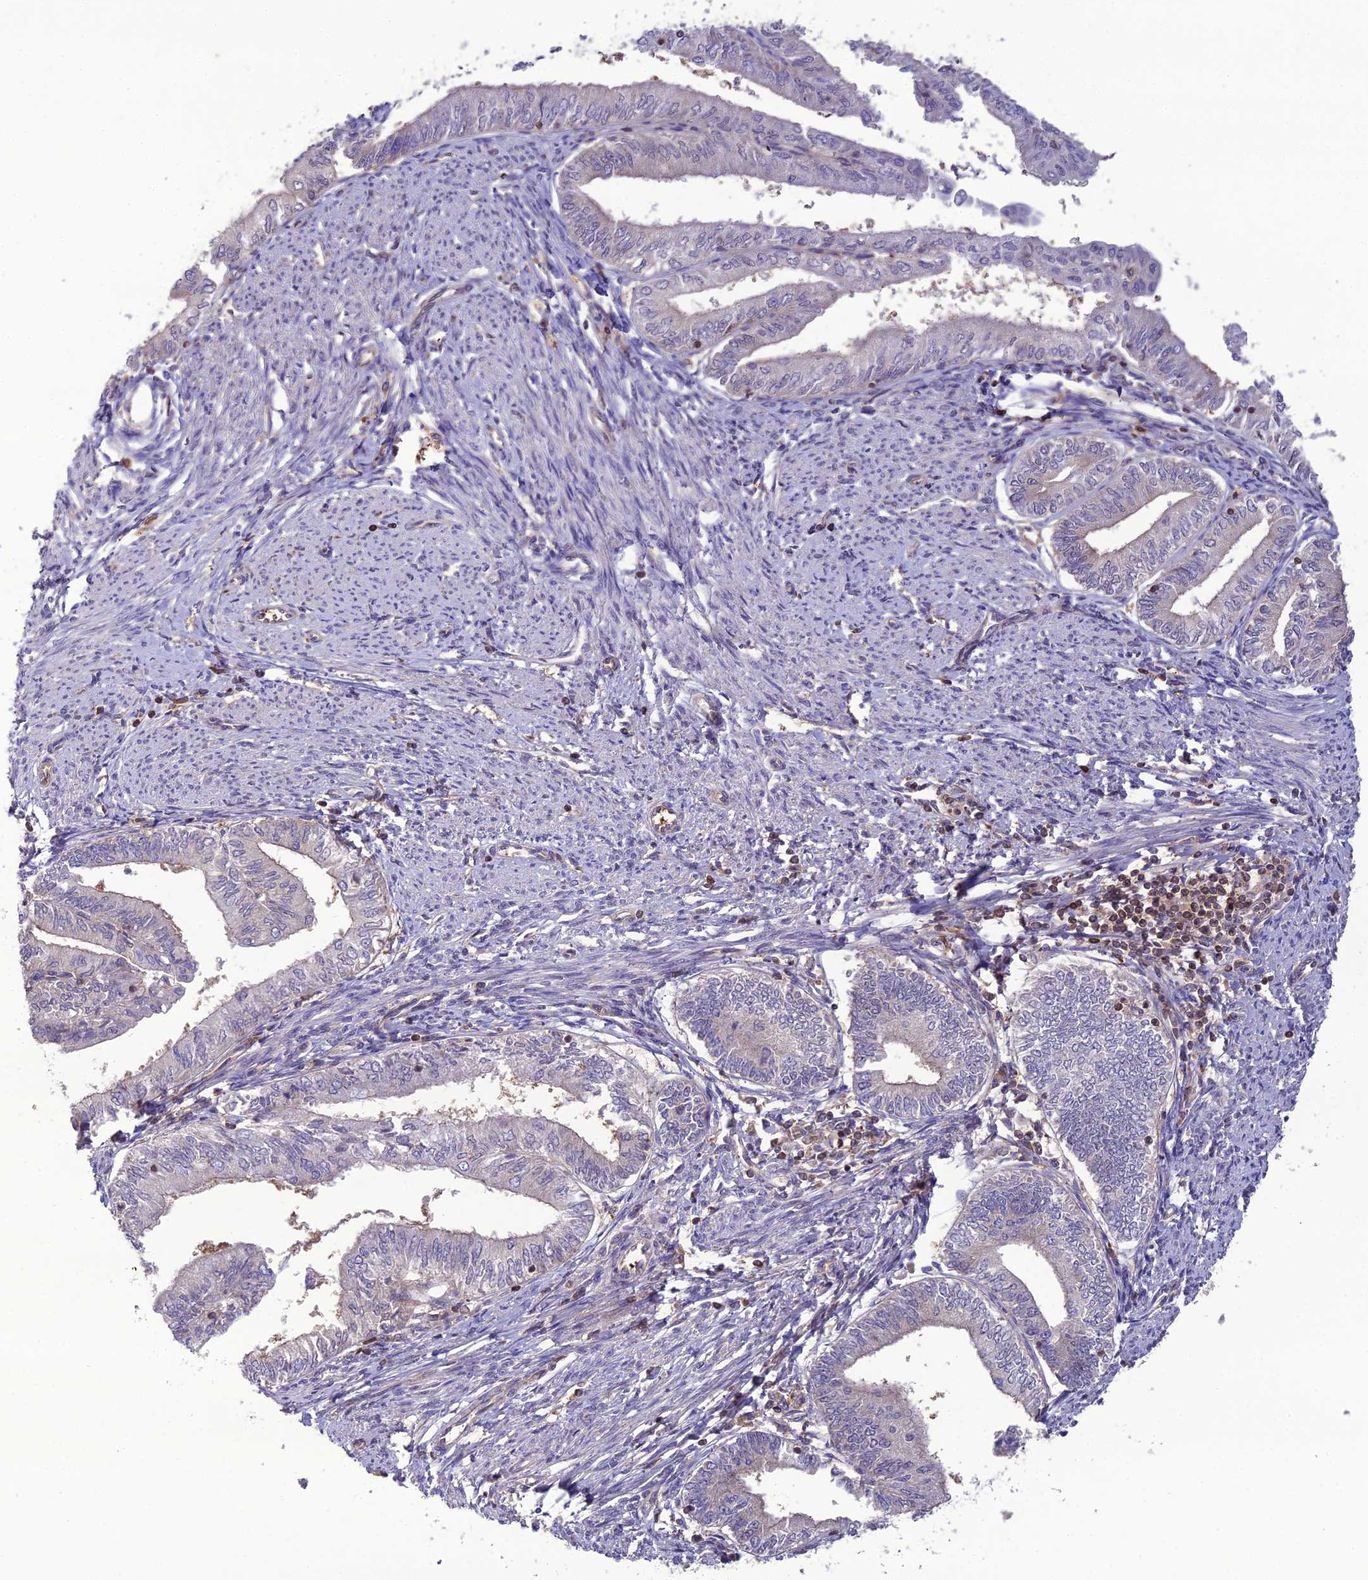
{"staining": {"intensity": "negative", "quantity": "none", "location": "none"}, "tissue": "endometrial cancer", "cell_type": "Tumor cells", "image_type": "cancer", "snomed": [{"axis": "morphology", "description": "Adenocarcinoma, NOS"}, {"axis": "topography", "description": "Endometrium"}], "caption": "Endometrial cancer stained for a protein using immunohistochemistry (IHC) reveals no positivity tumor cells.", "gene": "GDF6", "patient": {"sex": "female", "age": 66}}